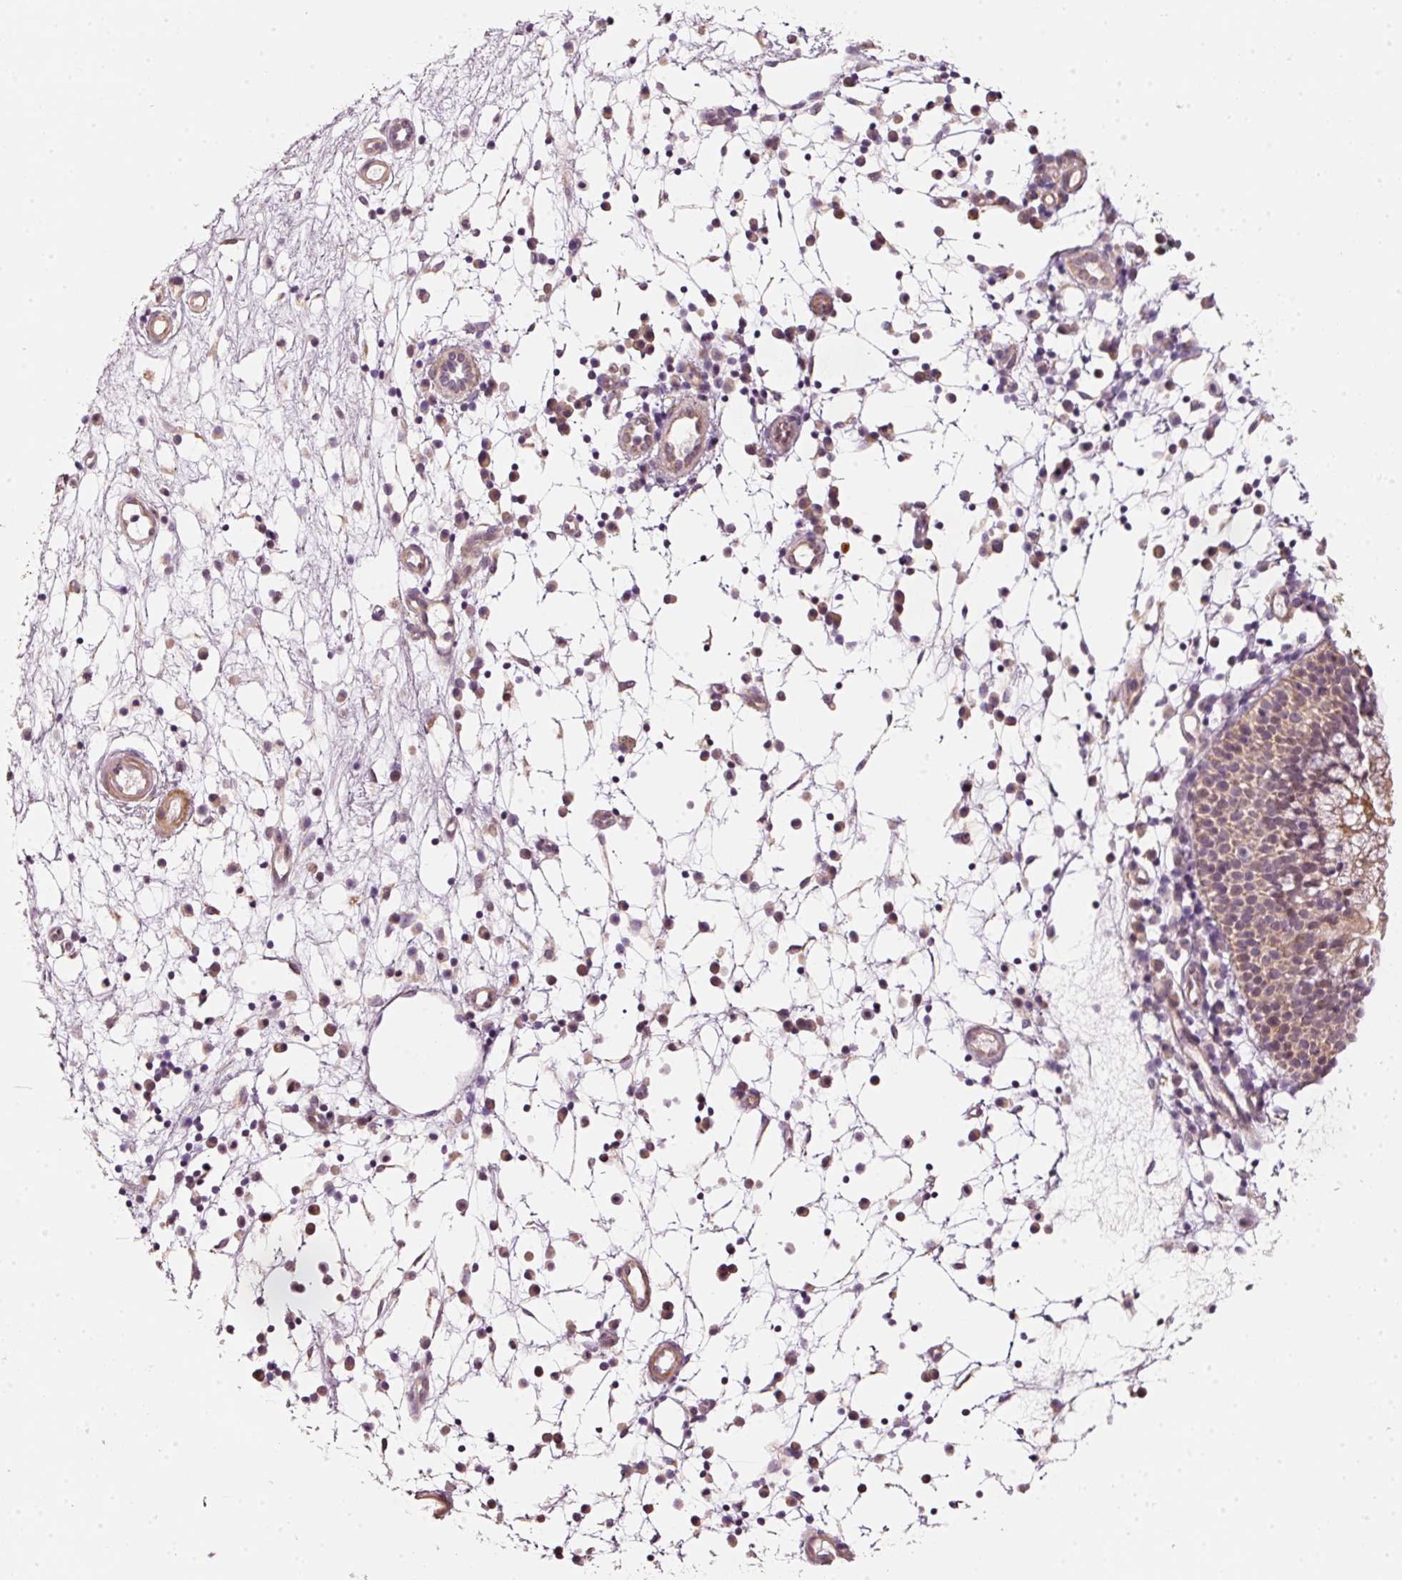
{"staining": {"intensity": "moderate", "quantity": "25%-75%", "location": "cytoplasmic/membranous"}, "tissue": "nasopharynx", "cell_type": "Respiratory epithelial cells", "image_type": "normal", "snomed": [{"axis": "morphology", "description": "Normal tissue, NOS"}, {"axis": "topography", "description": "Nasopharynx"}], "caption": "Protein staining reveals moderate cytoplasmic/membranous staining in about 25%-75% of respiratory epithelial cells in normal nasopharynx.", "gene": "ARHGAP22", "patient": {"sex": "male", "age": 21}}